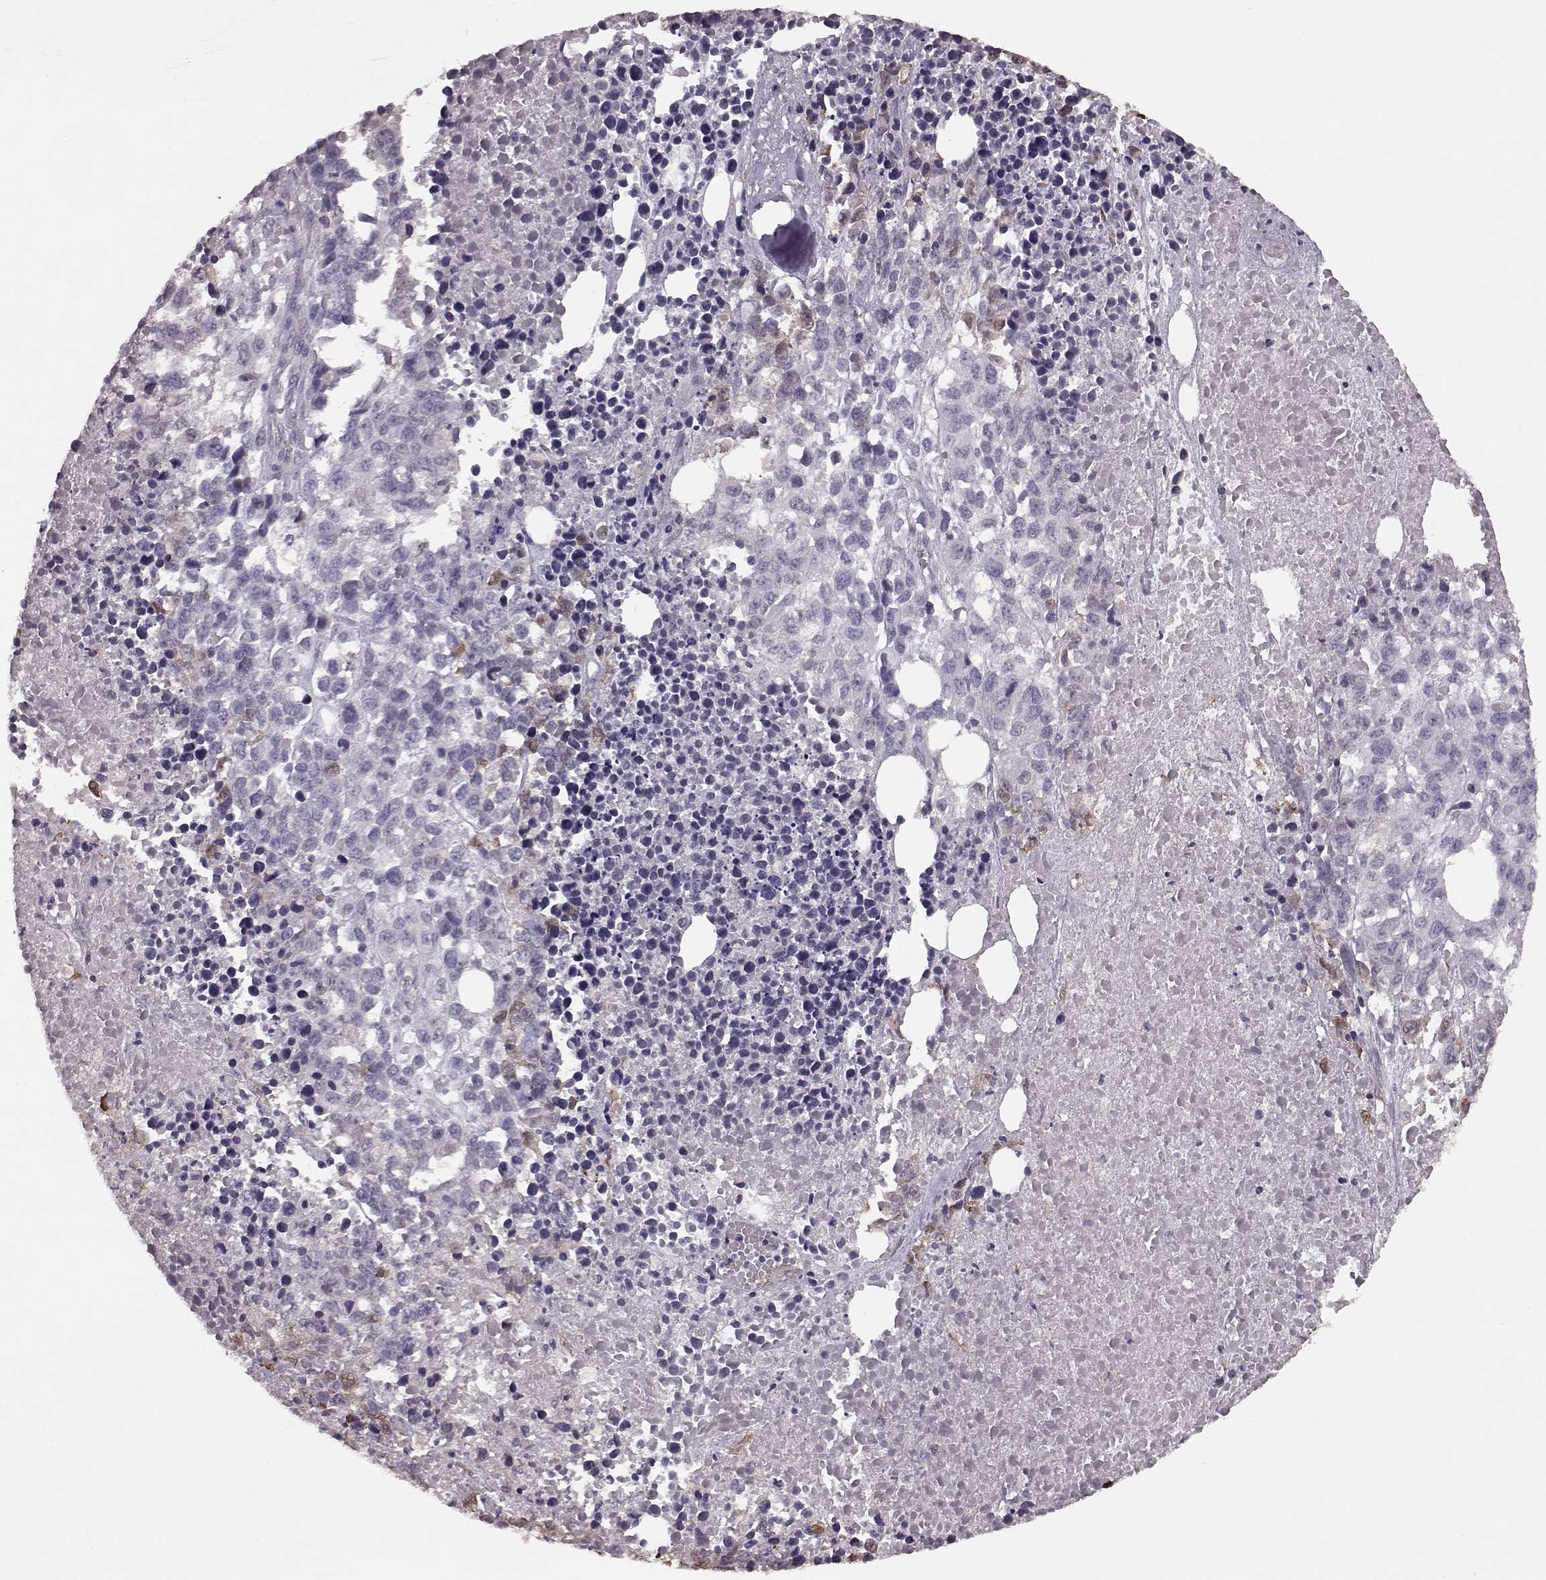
{"staining": {"intensity": "negative", "quantity": "none", "location": "none"}, "tissue": "melanoma", "cell_type": "Tumor cells", "image_type": "cancer", "snomed": [{"axis": "morphology", "description": "Malignant melanoma, Metastatic site"}, {"axis": "topography", "description": "Skin"}], "caption": "Melanoma was stained to show a protein in brown. There is no significant staining in tumor cells. (DAB IHC with hematoxylin counter stain).", "gene": "PDCD1", "patient": {"sex": "male", "age": 84}}